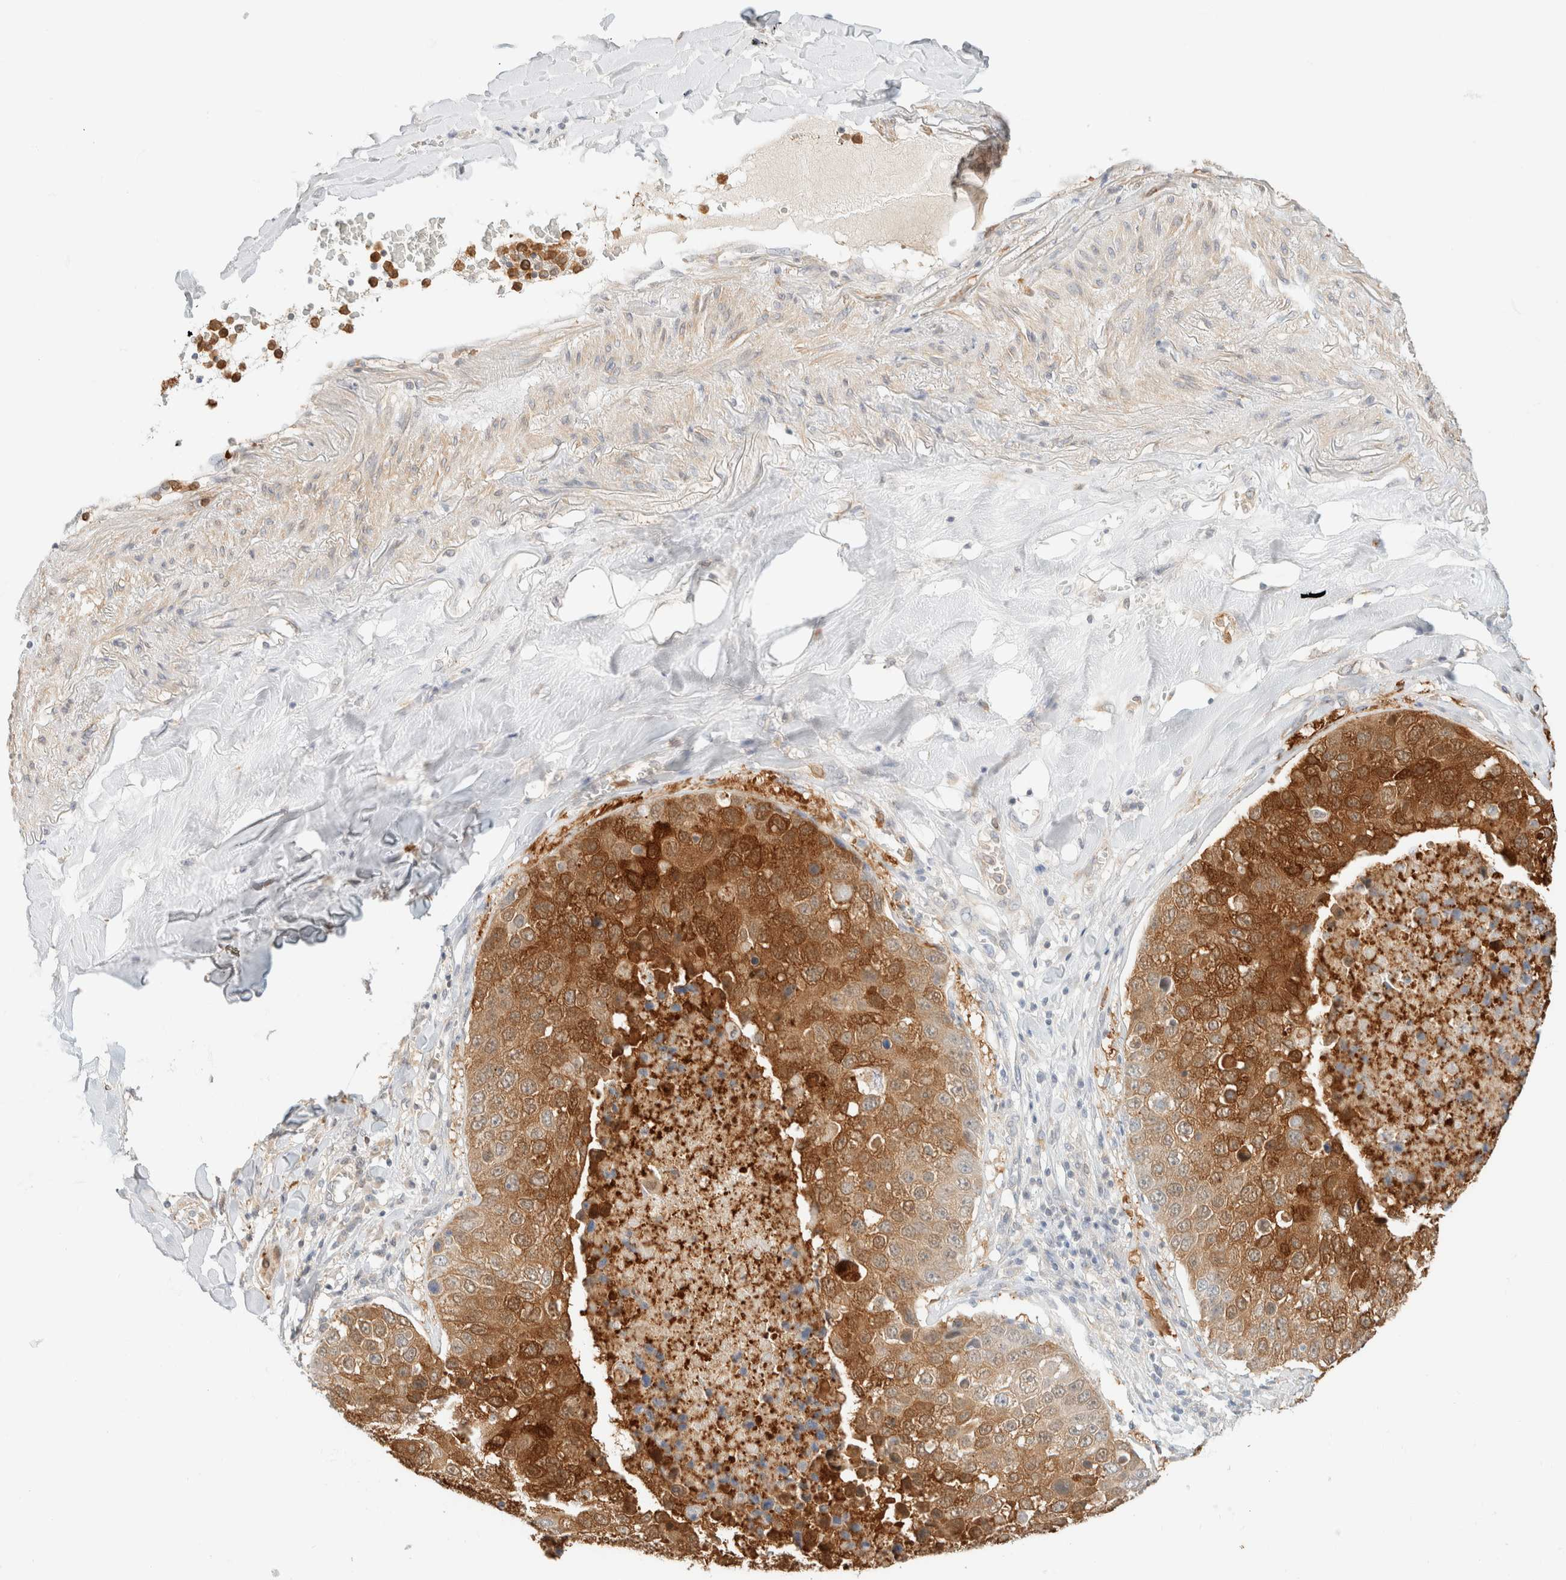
{"staining": {"intensity": "strong", "quantity": ">75%", "location": "cytoplasmic/membranous"}, "tissue": "lung cancer", "cell_type": "Tumor cells", "image_type": "cancer", "snomed": [{"axis": "morphology", "description": "Squamous cell carcinoma, NOS"}, {"axis": "topography", "description": "Lung"}], "caption": "A high amount of strong cytoplasmic/membranous positivity is present in approximately >75% of tumor cells in lung cancer (squamous cell carcinoma) tissue.", "gene": "GPI", "patient": {"sex": "male", "age": 61}}